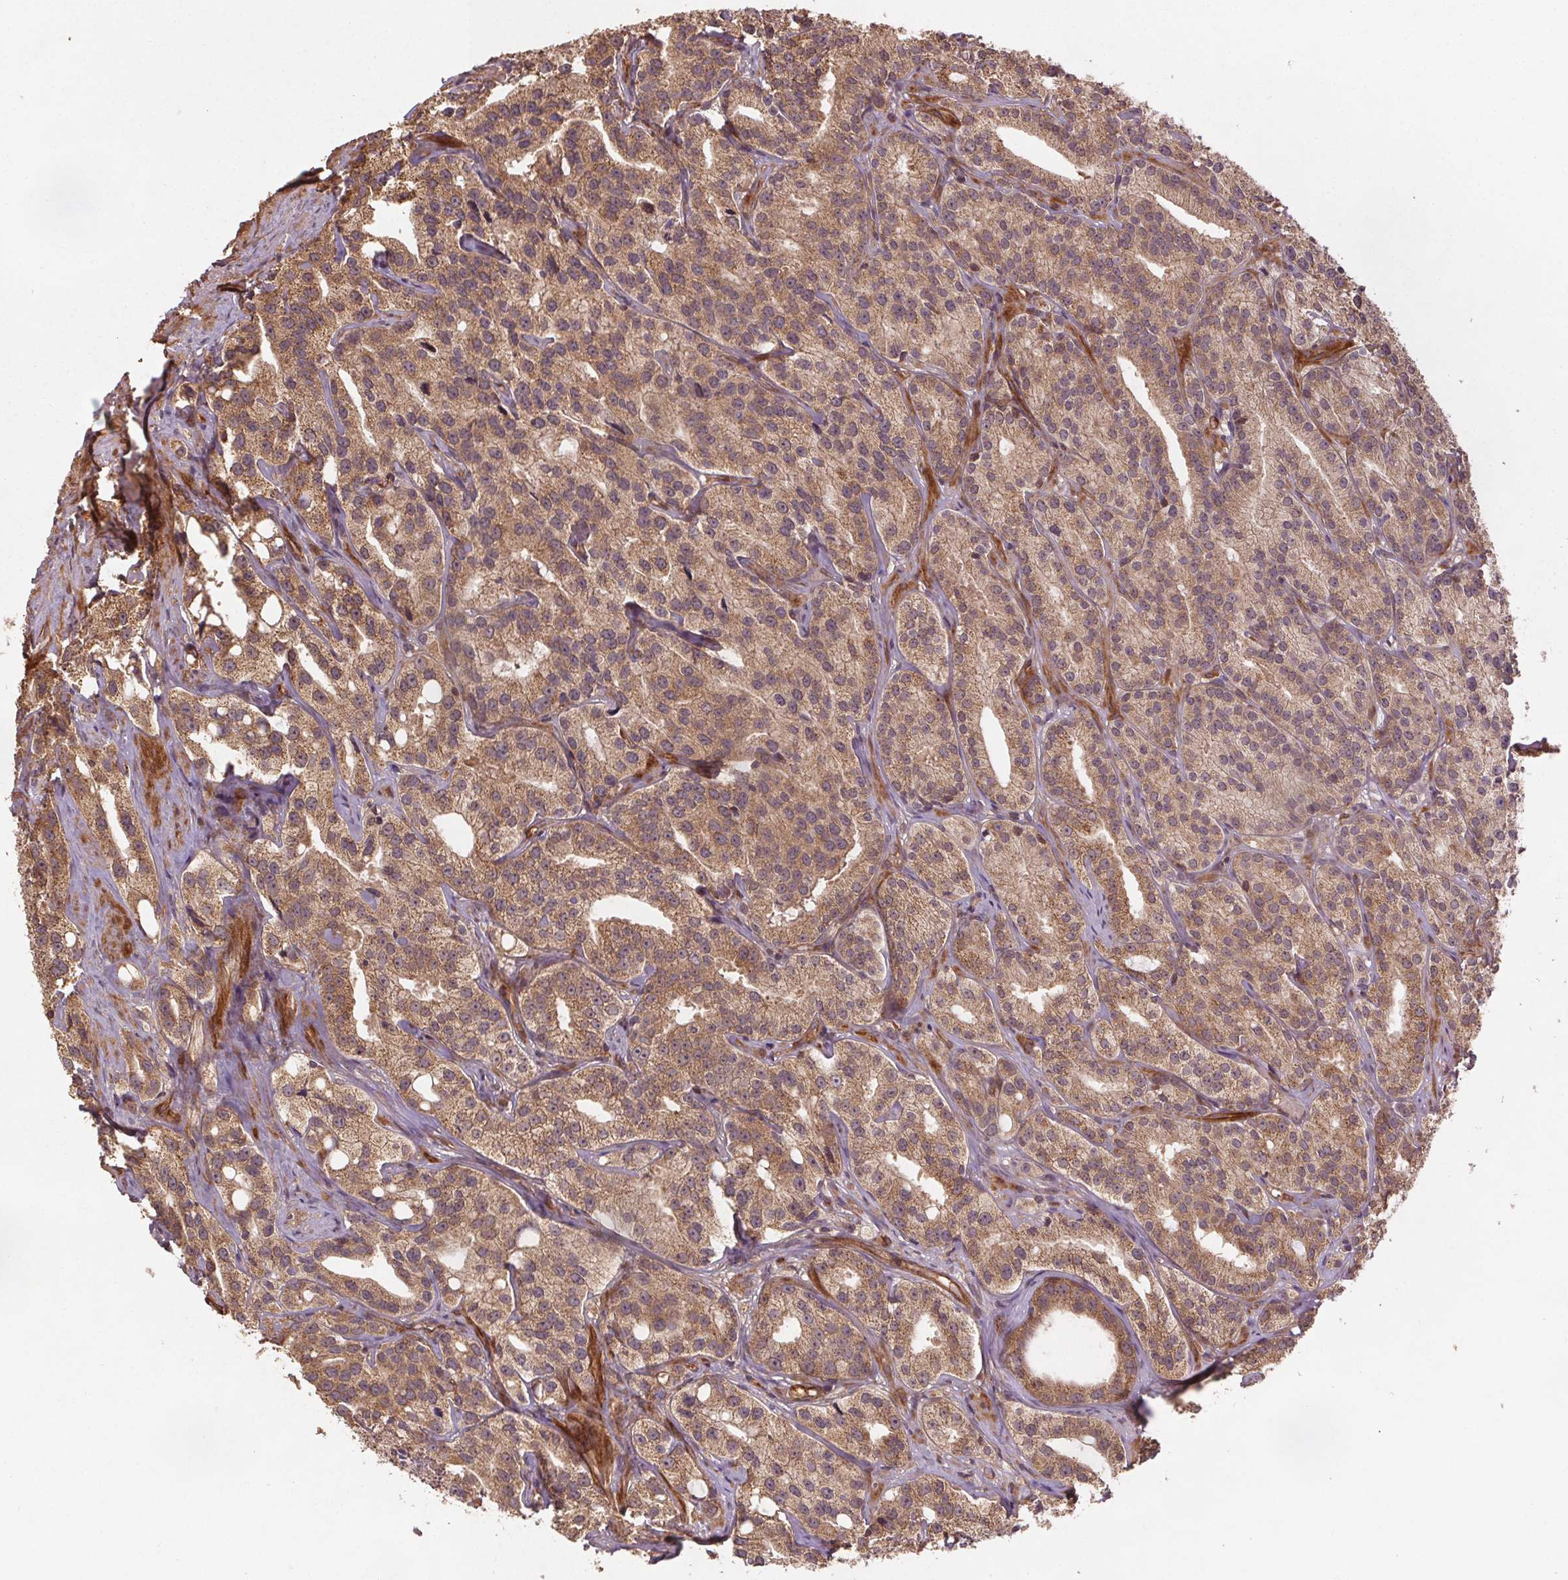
{"staining": {"intensity": "moderate", "quantity": ">75%", "location": "cytoplasmic/membranous"}, "tissue": "prostate cancer", "cell_type": "Tumor cells", "image_type": "cancer", "snomed": [{"axis": "morphology", "description": "Adenocarcinoma, High grade"}, {"axis": "topography", "description": "Prostate"}], "caption": "Moderate cytoplasmic/membranous positivity is identified in about >75% of tumor cells in prostate high-grade adenocarcinoma.", "gene": "SEC14L2", "patient": {"sex": "male", "age": 75}}